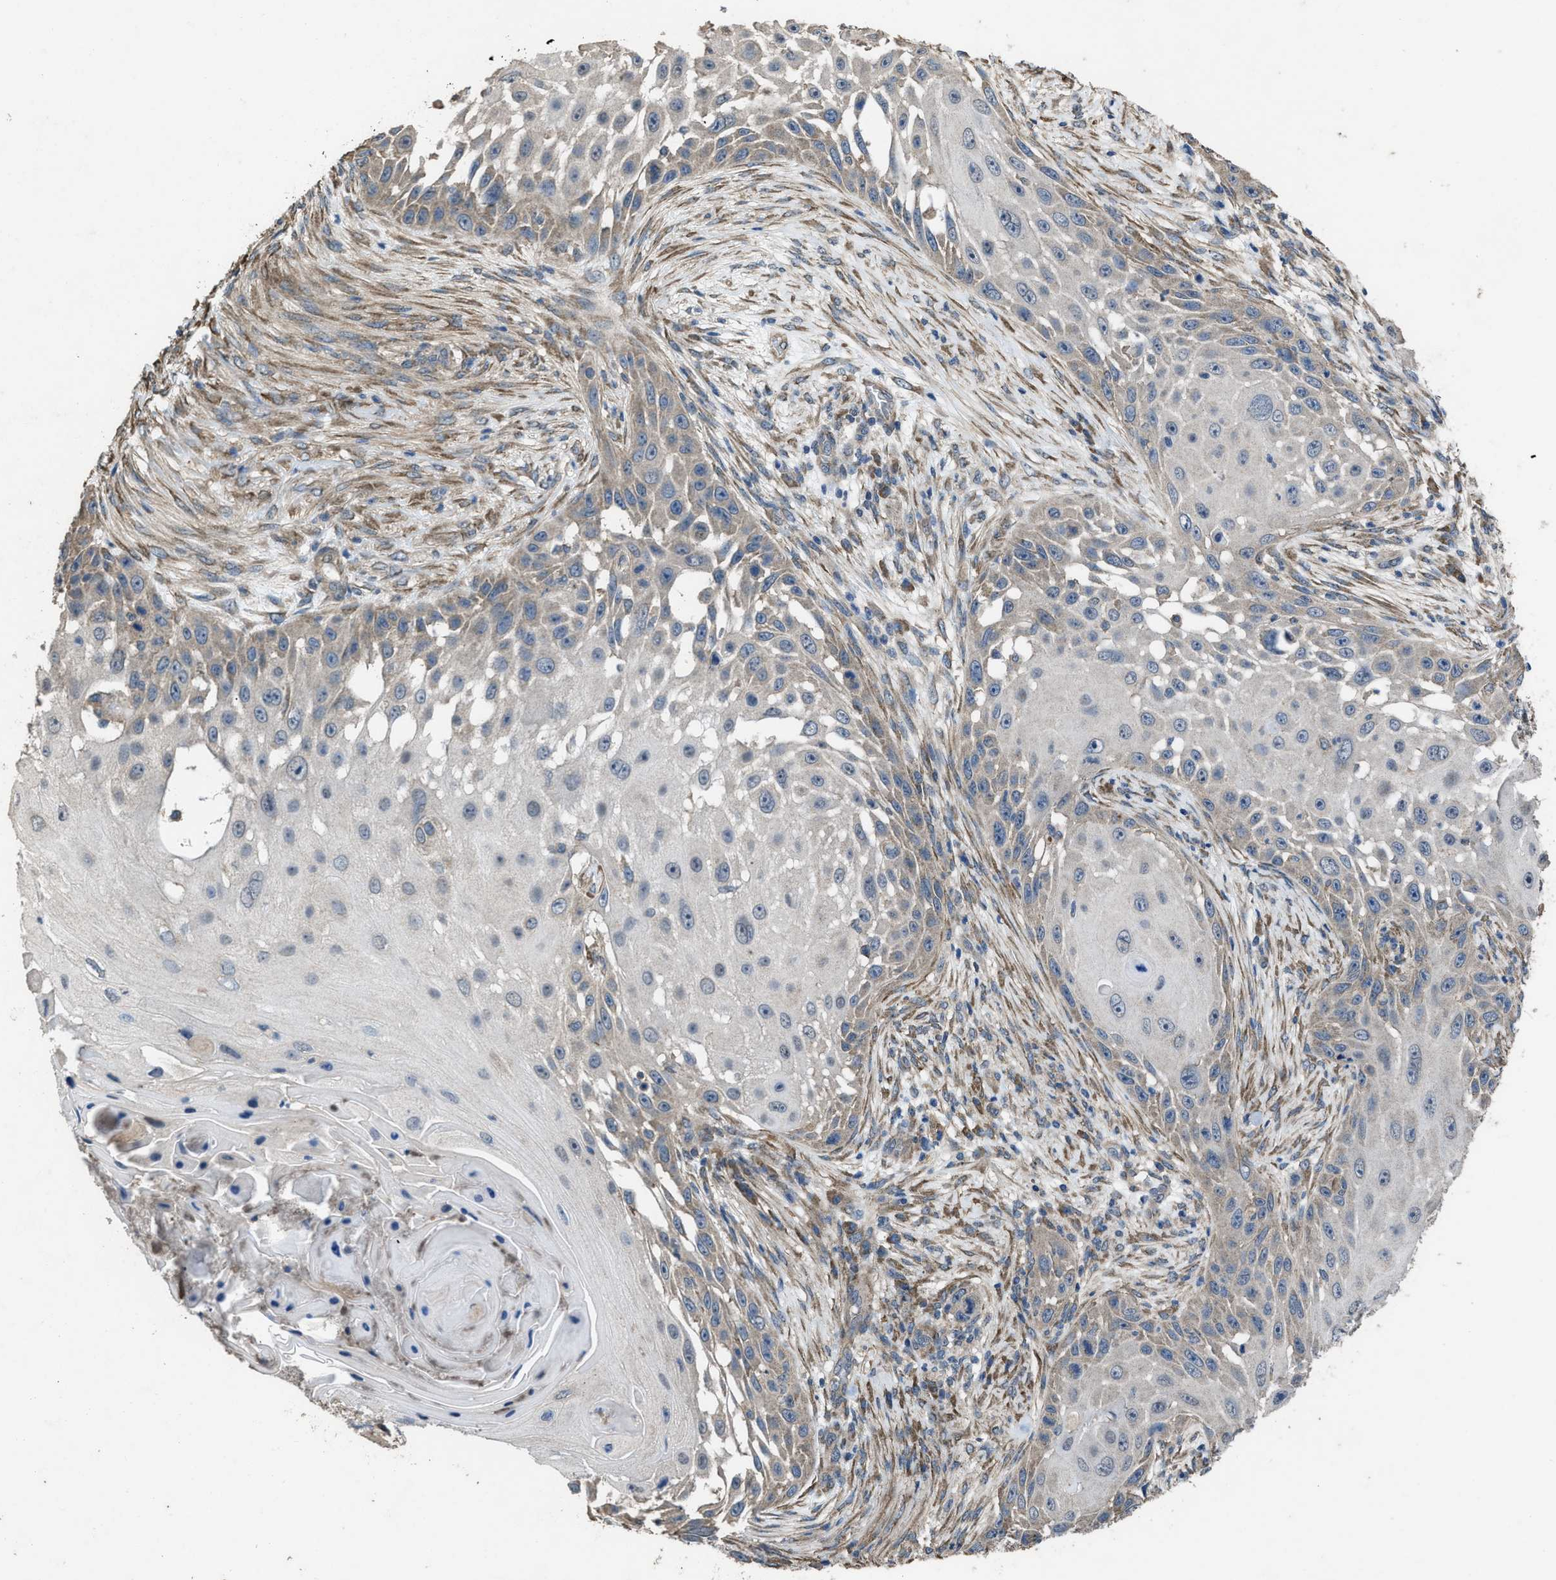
{"staining": {"intensity": "weak", "quantity": "<25%", "location": "cytoplasmic/membranous"}, "tissue": "skin cancer", "cell_type": "Tumor cells", "image_type": "cancer", "snomed": [{"axis": "morphology", "description": "Squamous cell carcinoma, NOS"}, {"axis": "topography", "description": "Skin"}], "caption": "High magnification brightfield microscopy of skin squamous cell carcinoma stained with DAB (brown) and counterstained with hematoxylin (blue): tumor cells show no significant positivity.", "gene": "ARL6", "patient": {"sex": "female", "age": 44}}